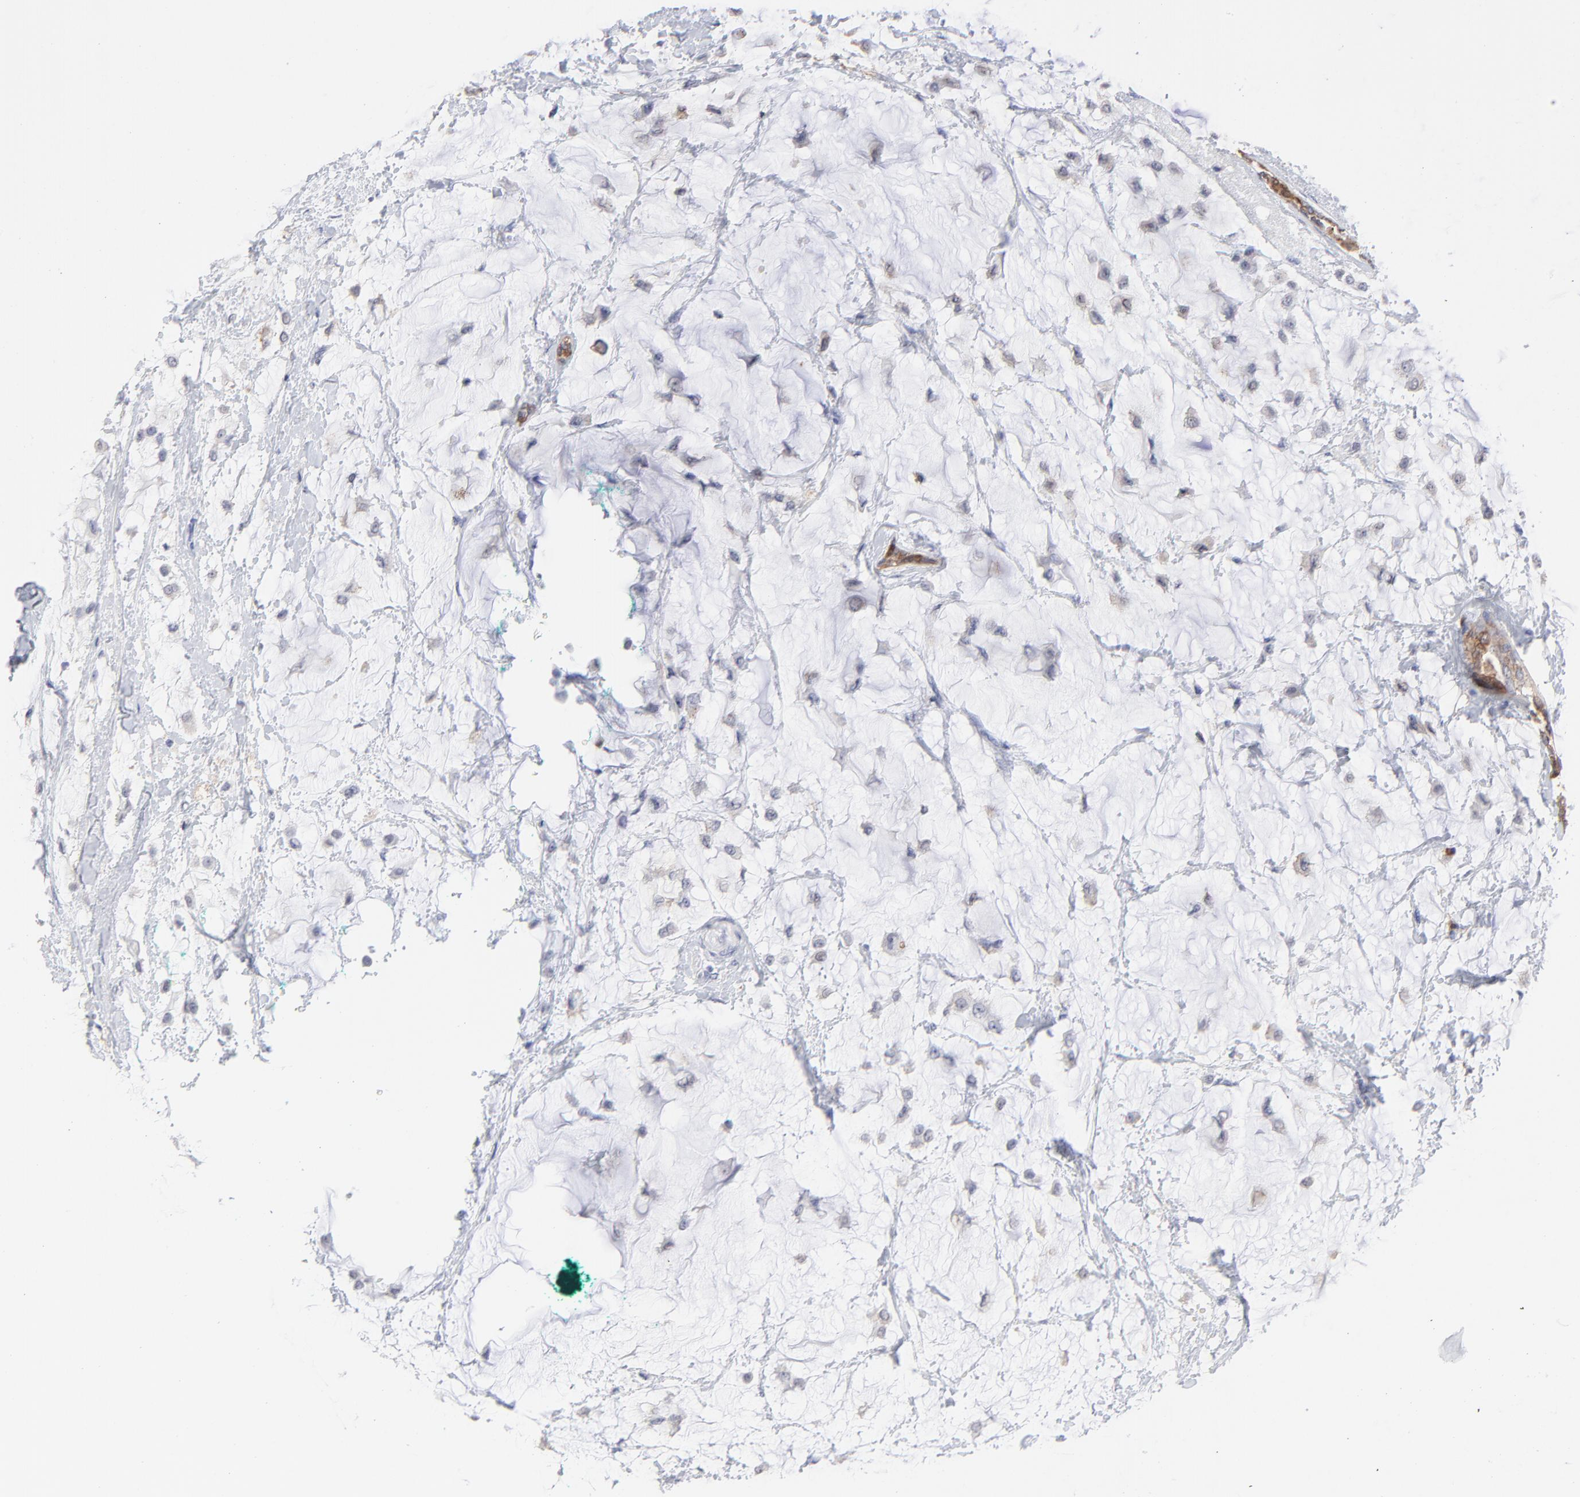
{"staining": {"intensity": "negative", "quantity": "none", "location": "none"}, "tissue": "breast cancer", "cell_type": "Tumor cells", "image_type": "cancer", "snomed": [{"axis": "morphology", "description": "Lobular carcinoma"}, {"axis": "topography", "description": "Breast"}], "caption": "Breast cancer stained for a protein using immunohistochemistry shows no staining tumor cells.", "gene": "SMARCA1", "patient": {"sex": "female", "age": 85}}